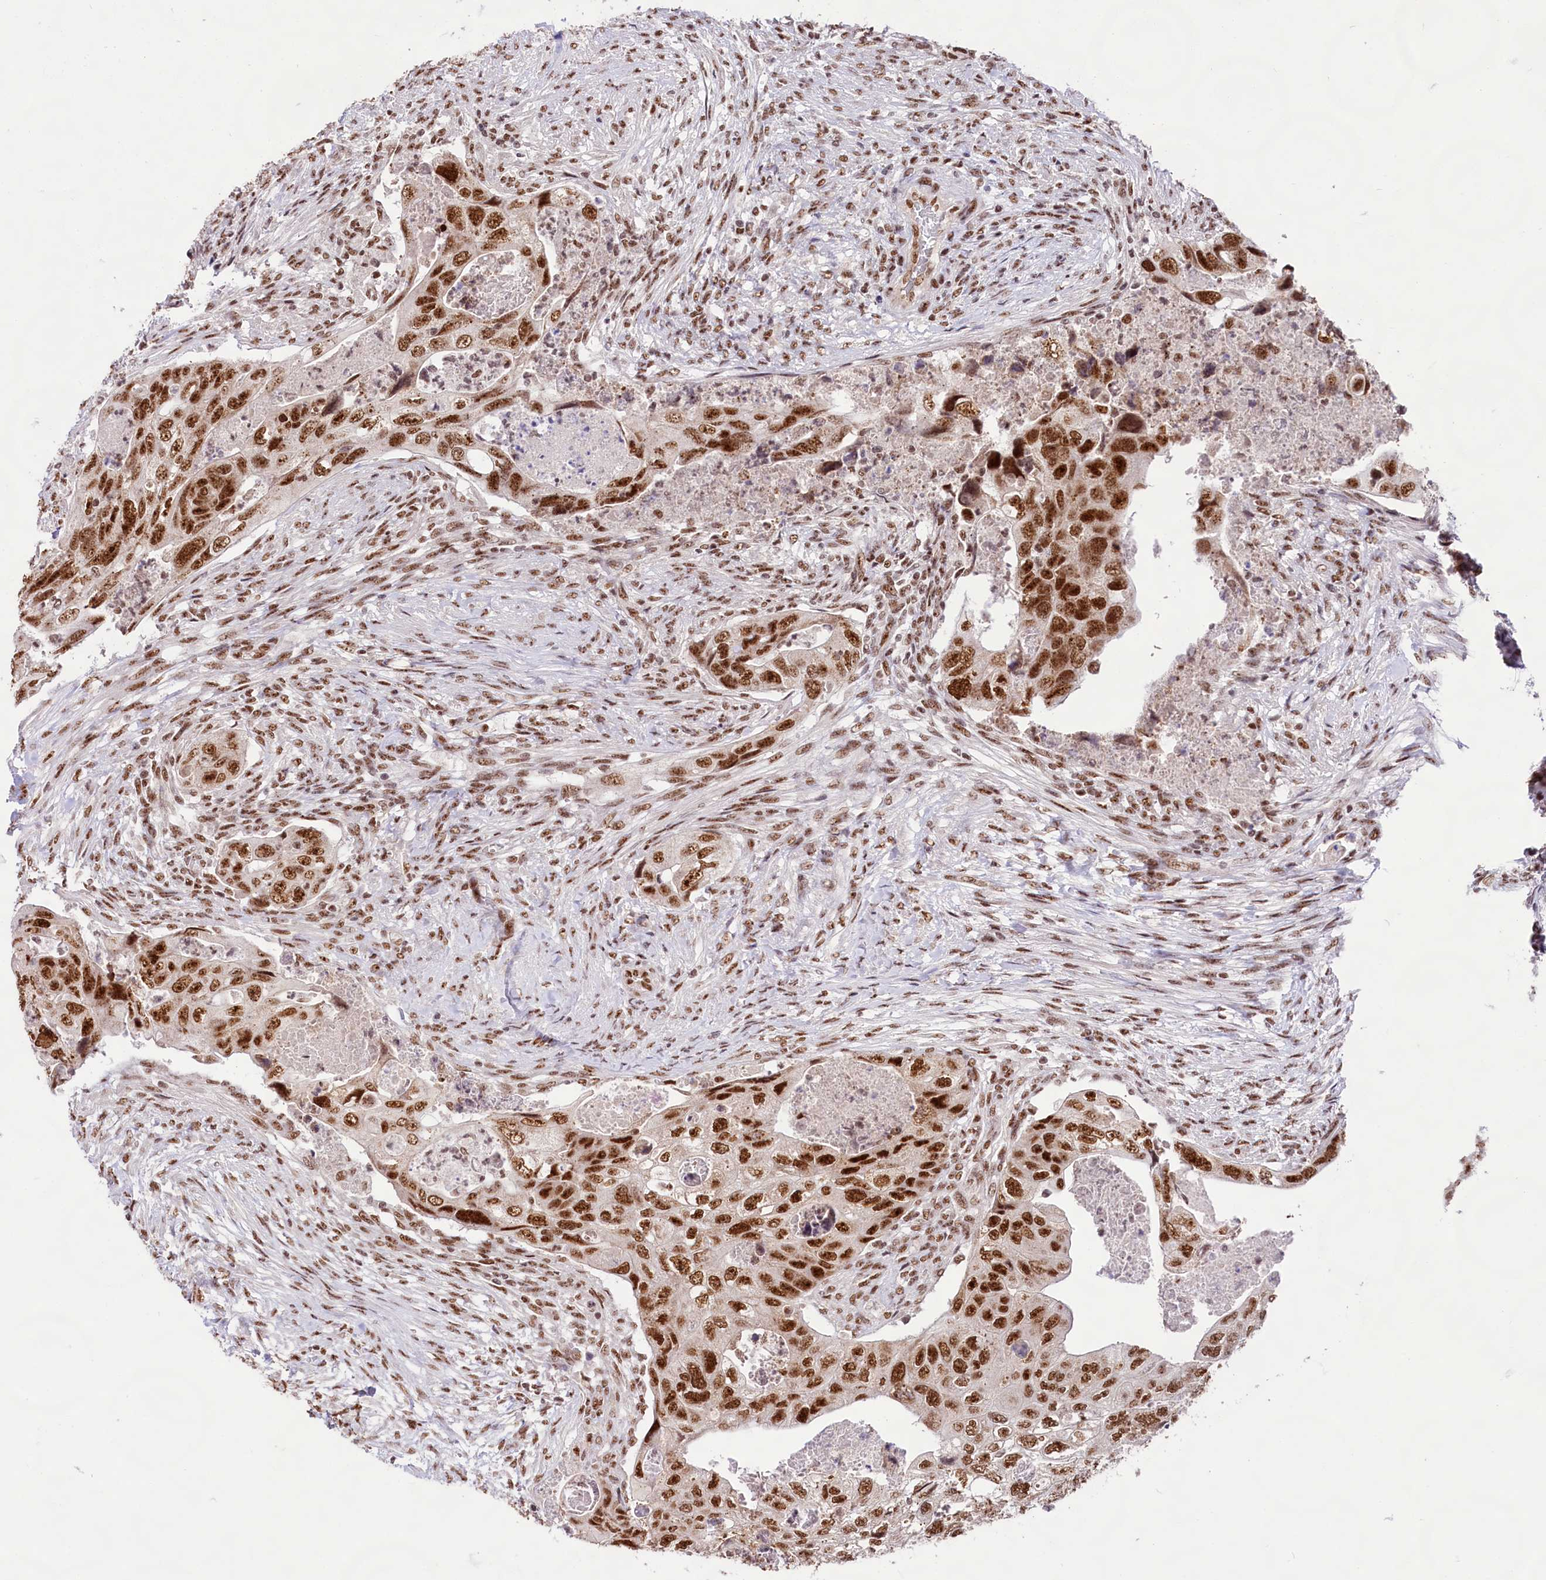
{"staining": {"intensity": "strong", "quantity": ">75%", "location": "nuclear"}, "tissue": "colorectal cancer", "cell_type": "Tumor cells", "image_type": "cancer", "snomed": [{"axis": "morphology", "description": "Adenocarcinoma, NOS"}, {"axis": "topography", "description": "Rectum"}], "caption": "A brown stain labels strong nuclear staining of a protein in adenocarcinoma (colorectal) tumor cells. The protein is stained brown, and the nuclei are stained in blue (DAB IHC with brightfield microscopy, high magnification).", "gene": "HIRA", "patient": {"sex": "male", "age": 63}}